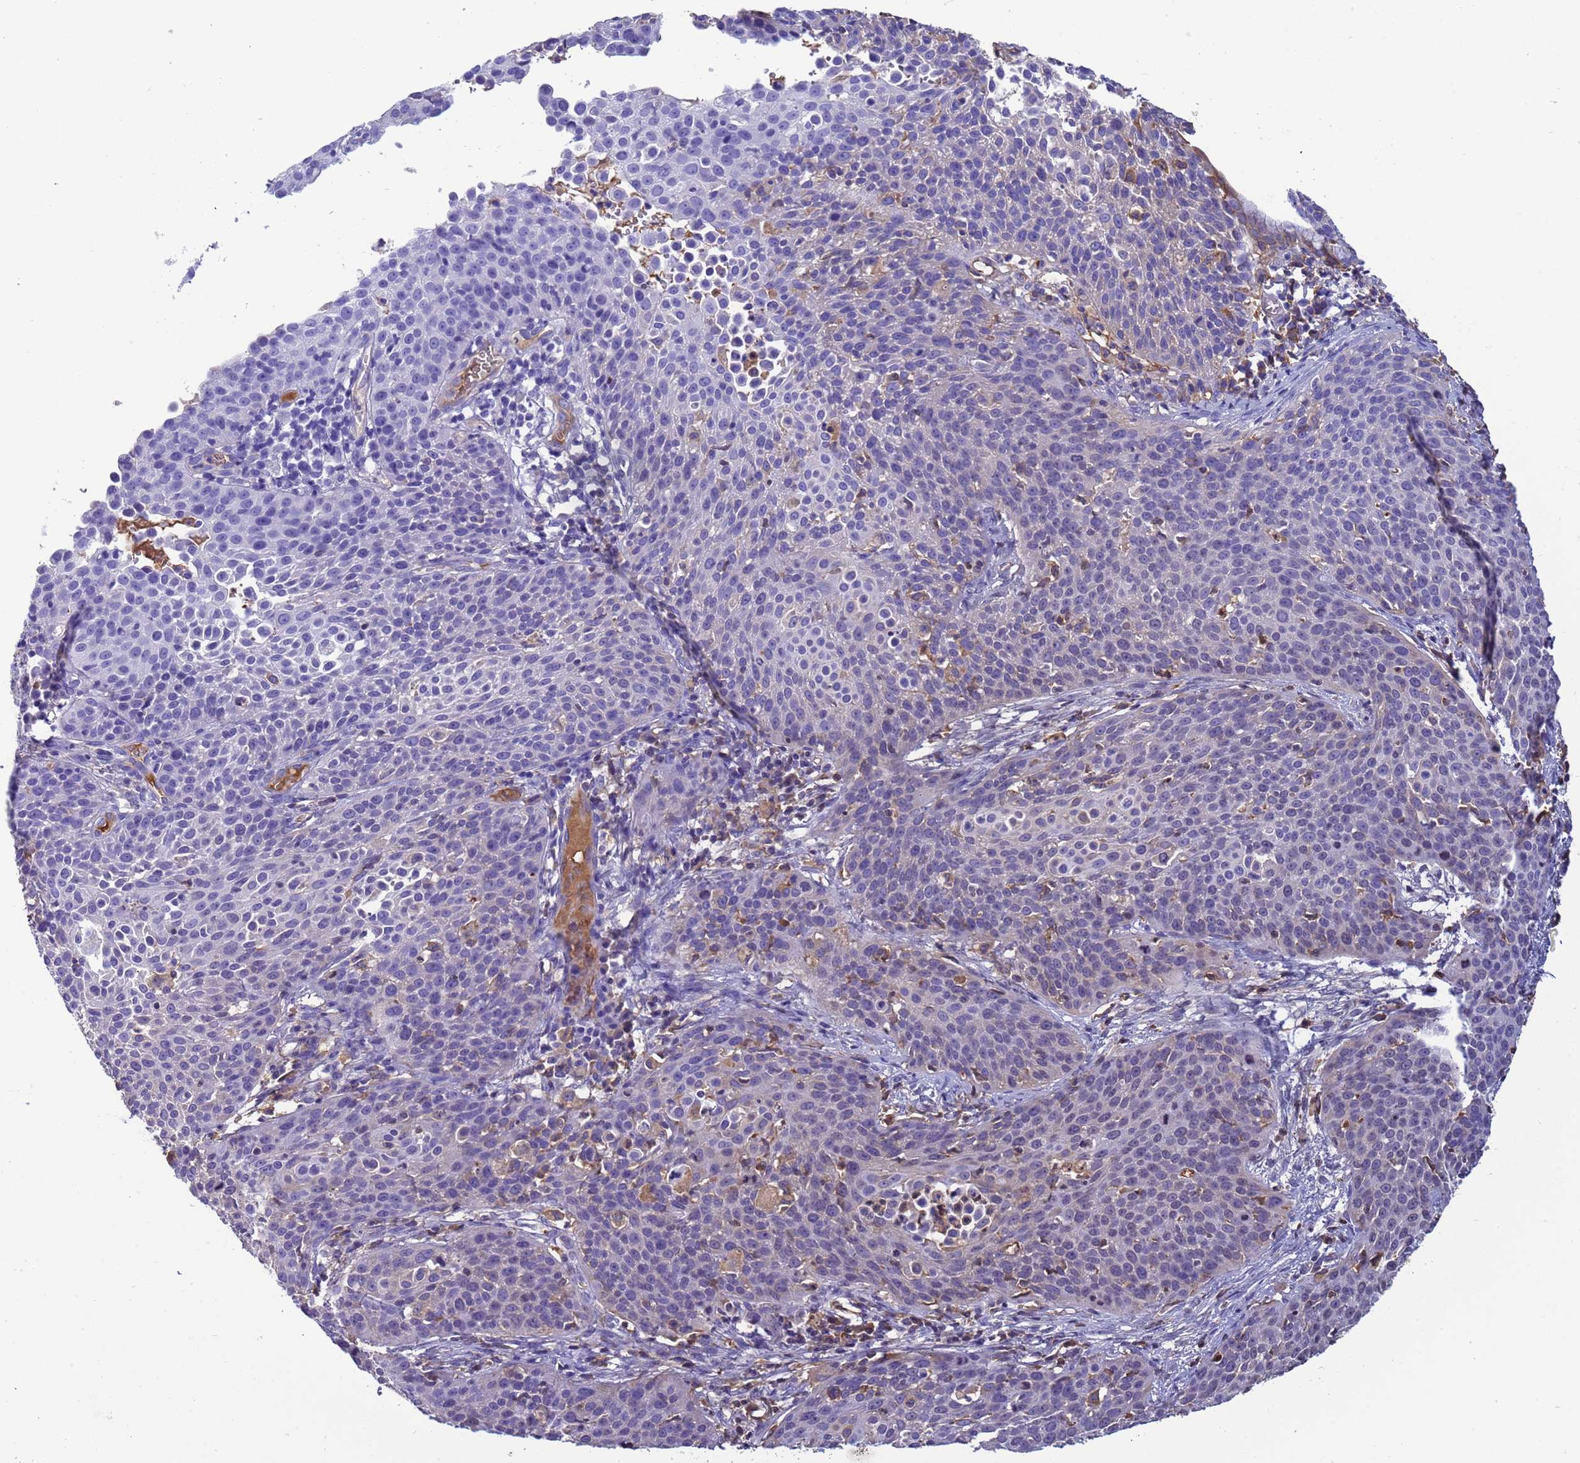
{"staining": {"intensity": "negative", "quantity": "none", "location": "none"}, "tissue": "cervical cancer", "cell_type": "Tumor cells", "image_type": "cancer", "snomed": [{"axis": "morphology", "description": "Squamous cell carcinoma, NOS"}, {"axis": "topography", "description": "Cervix"}], "caption": "DAB immunohistochemical staining of cervical squamous cell carcinoma shows no significant staining in tumor cells. (Brightfield microscopy of DAB (3,3'-diaminobenzidine) immunohistochemistry (IHC) at high magnification).", "gene": "H1-7", "patient": {"sex": "female", "age": 38}}